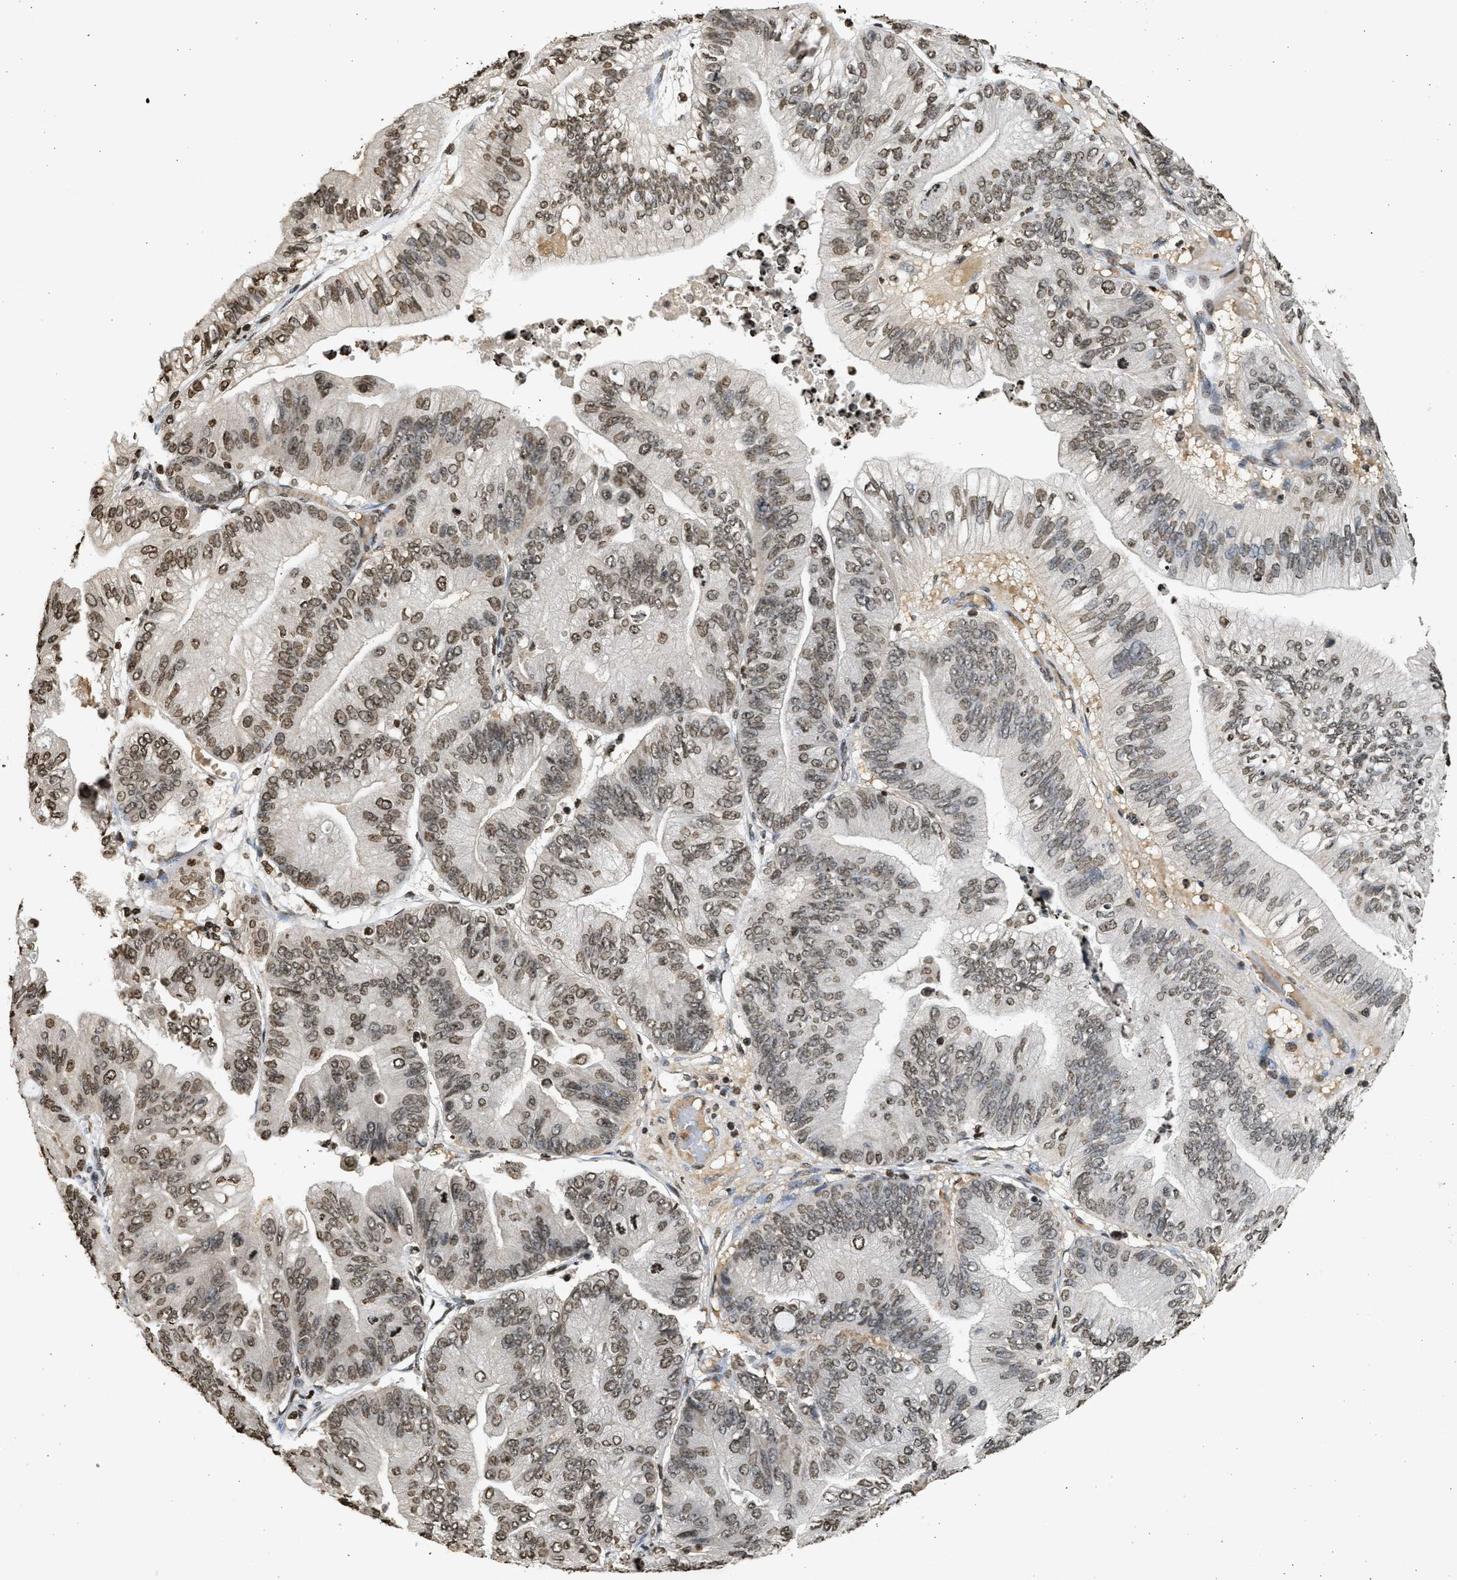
{"staining": {"intensity": "moderate", "quantity": ">75%", "location": "nuclear"}, "tissue": "ovarian cancer", "cell_type": "Tumor cells", "image_type": "cancer", "snomed": [{"axis": "morphology", "description": "Cystadenocarcinoma, mucinous, NOS"}, {"axis": "topography", "description": "Ovary"}], "caption": "Protein staining of ovarian cancer (mucinous cystadenocarcinoma) tissue exhibits moderate nuclear staining in approximately >75% of tumor cells.", "gene": "RRAGC", "patient": {"sex": "female", "age": 61}}